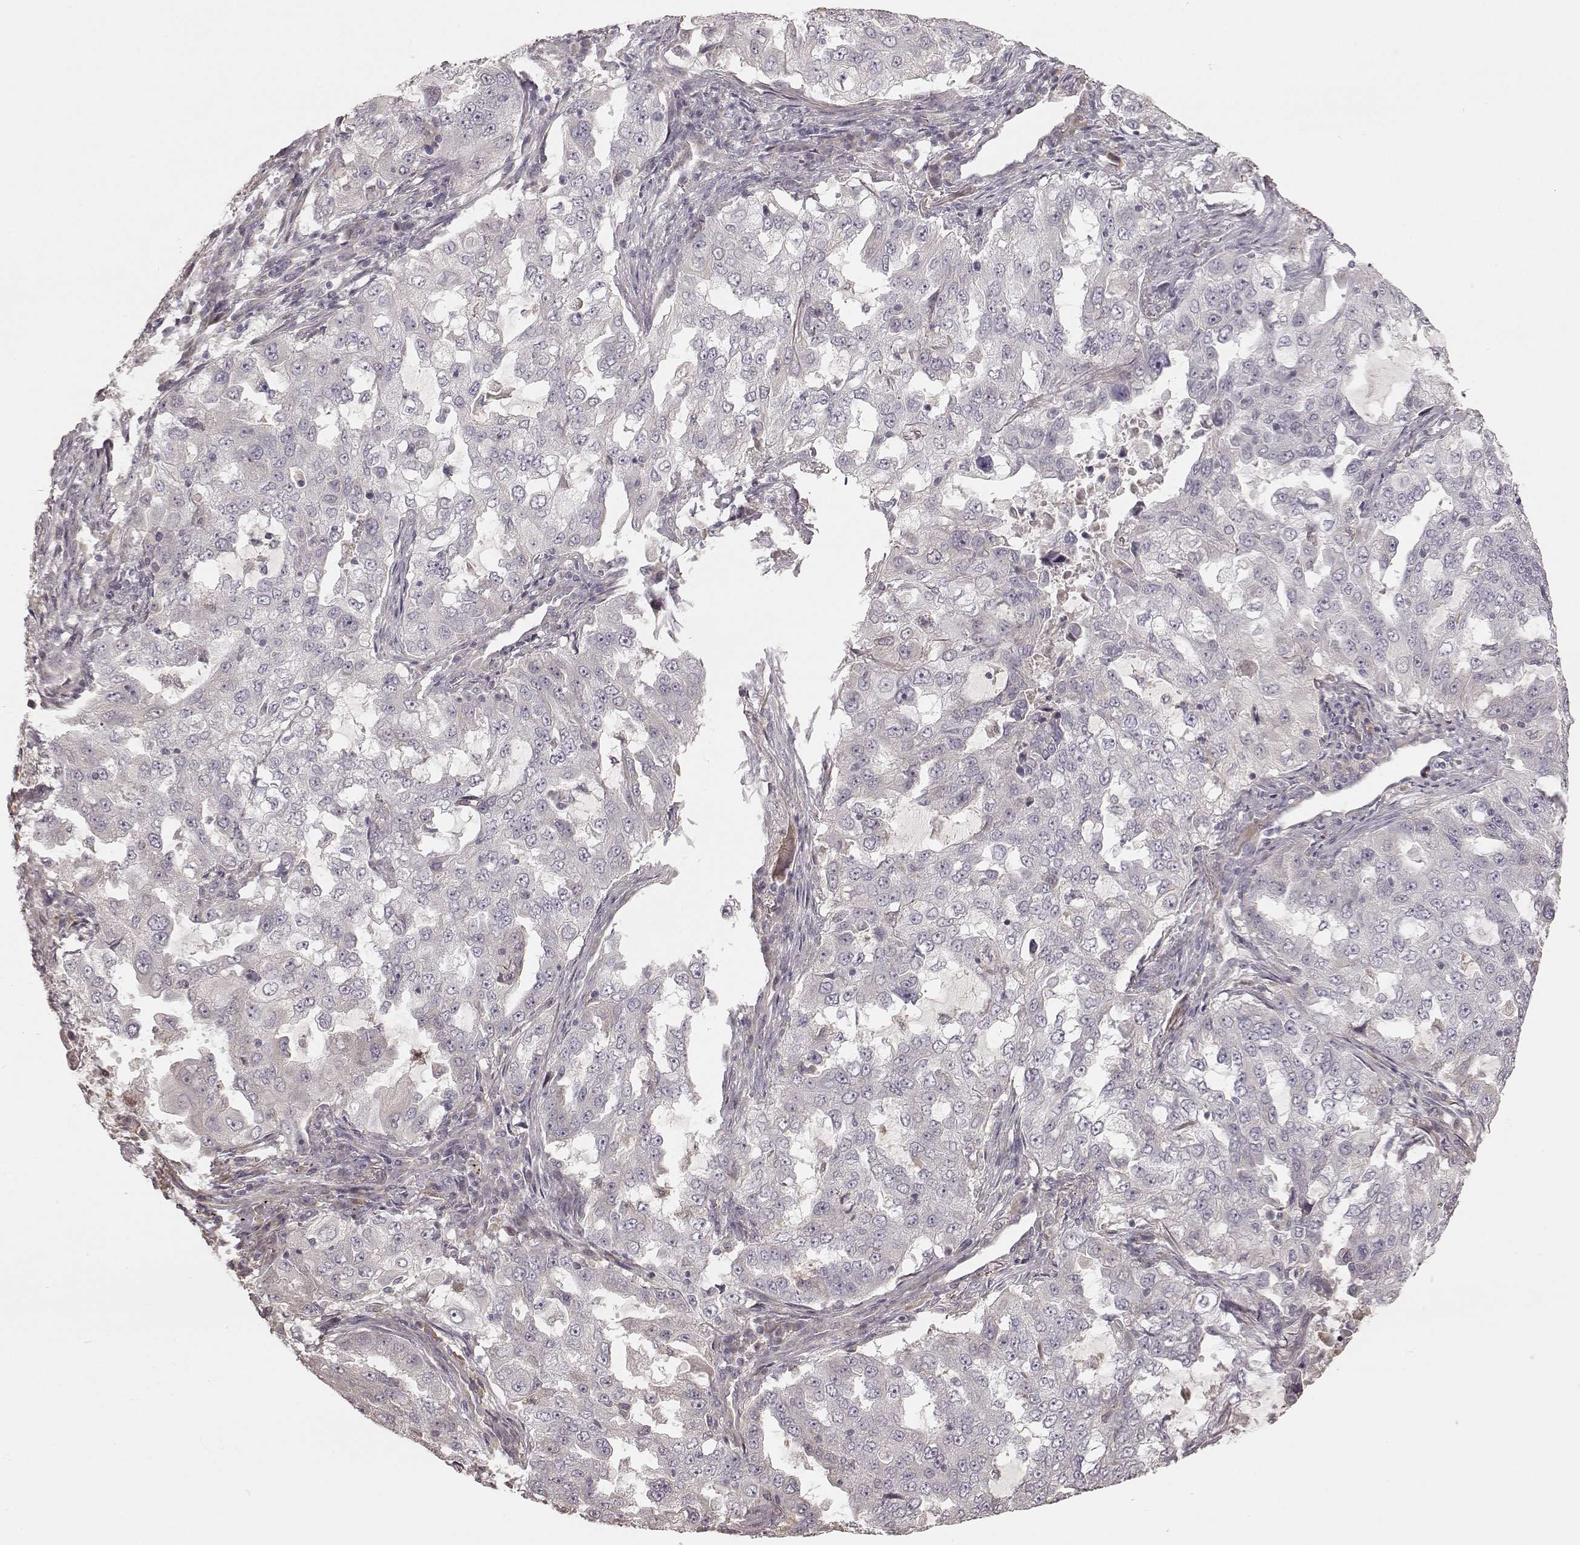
{"staining": {"intensity": "negative", "quantity": "none", "location": "none"}, "tissue": "lung cancer", "cell_type": "Tumor cells", "image_type": "cancer", "snomed": [{"axis": "morphology", "description": "Adenocarcinoma, NOS"}, {"axis": "topography", "description": "Lung"}], "caption": "IHC histopathology image of human lung adenocarcinoma stained for a protein (brown), which demonstrates no staining in tumor cells. (Stains: DAB IHC with hematoxylin counter stain, Microscopy: brightfield microscopy at high magnification).", "gene": "KCNJ9", "patient": {"sex": "female", "age": 61}}